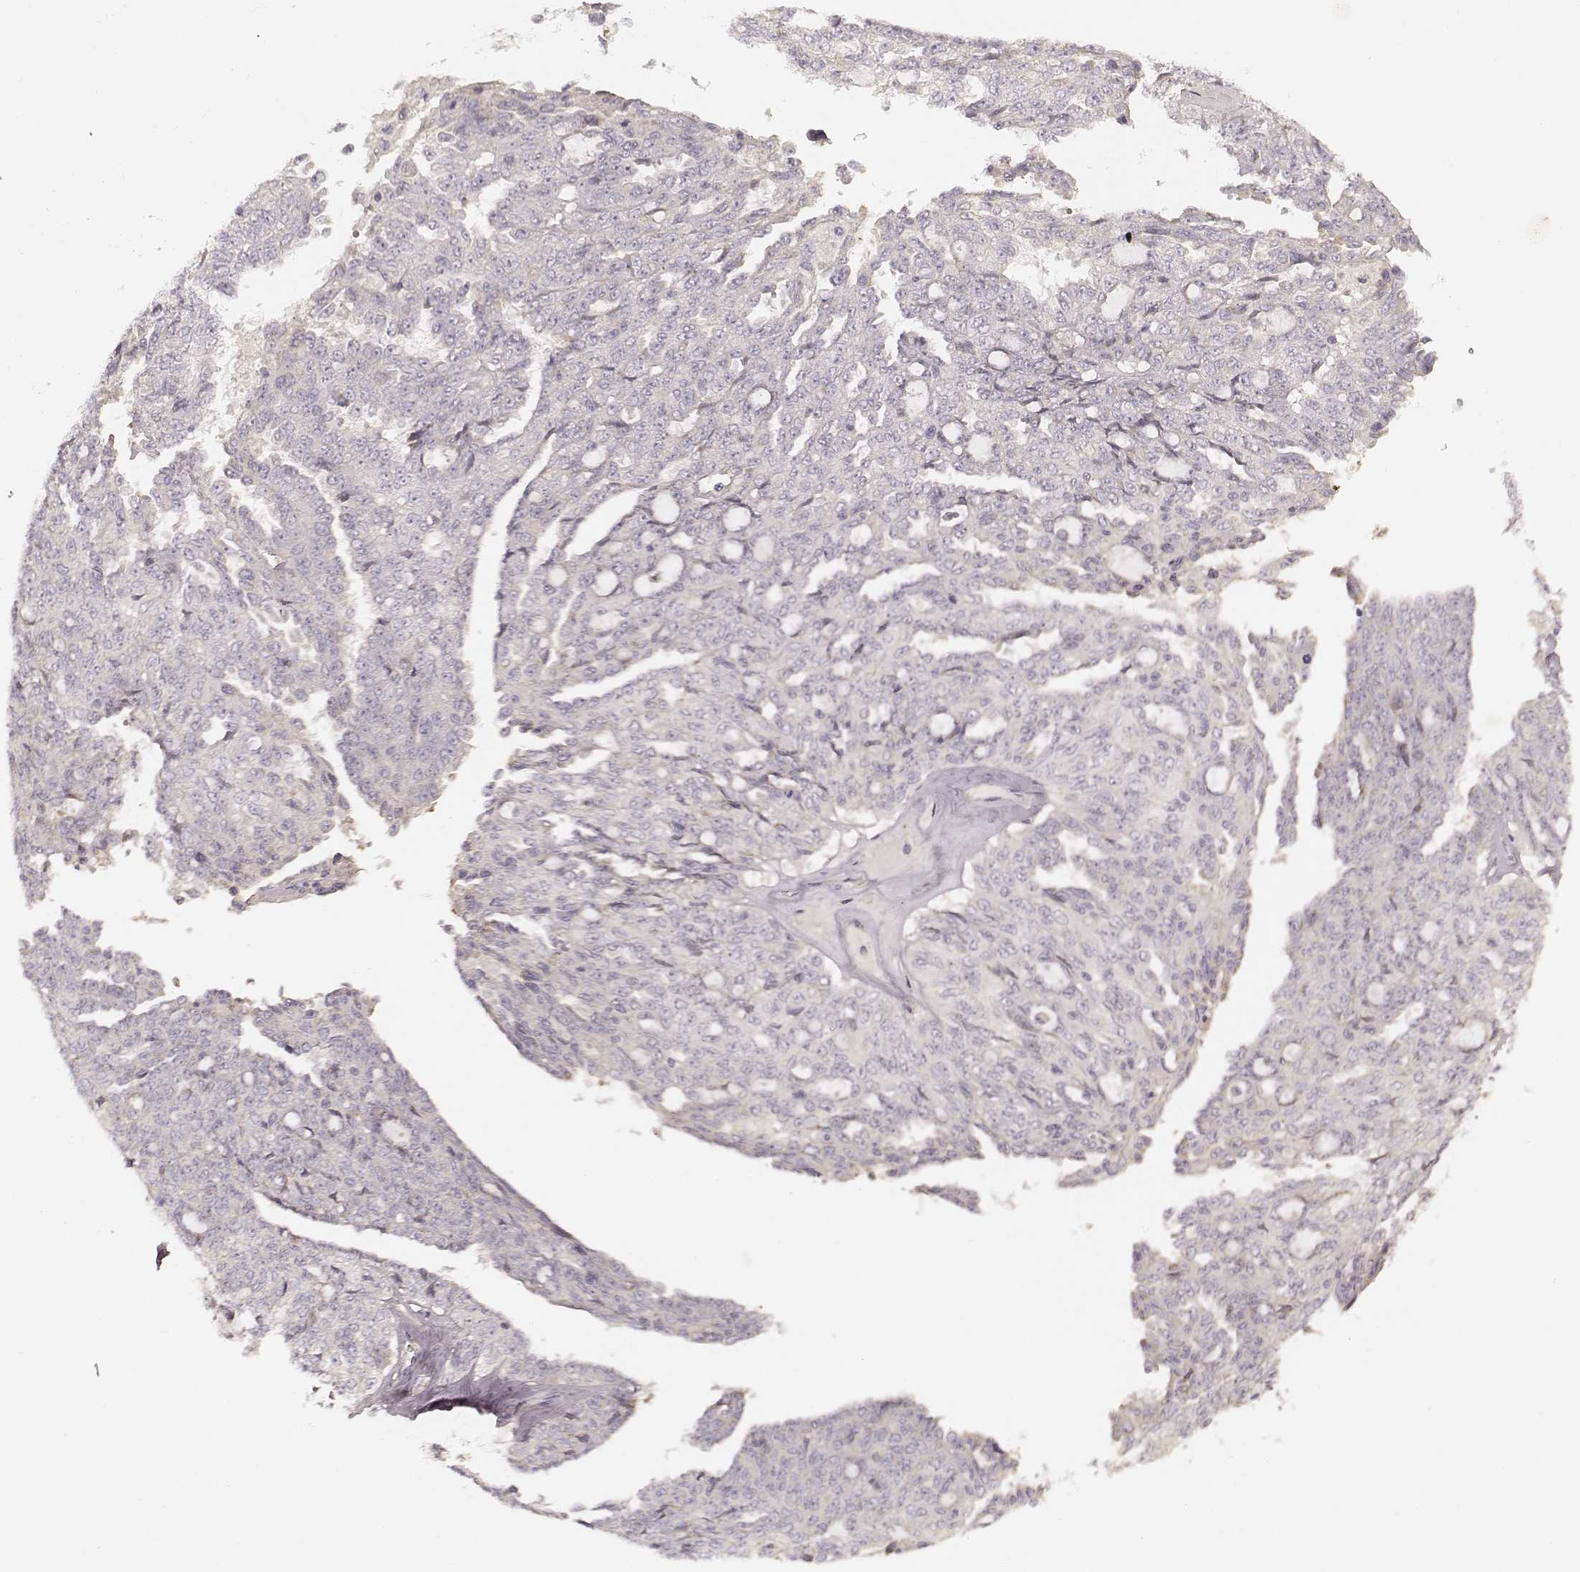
{"staining": {"intensity": "negative", "quantity": "none", "location": "none"}, "tissue": "ovarian cancer", "cell_type": "Tumor cells", "image_type": "cancer", "snomed": [{"axis": "morphology", "description": "Cystadenocarcinoma, serous, NOS"}, {"axis": "topography", "description": "Ovary"}], "caption": "This is a micrograph of IHC staining of ovarian cancer (serous cystadenocarcinoma), which shows no positivity in tumor cells. Brightfield microscopy of immunohistochemistry (IHC) stained with DAB (brown) and hematoxylin (blue), captured at high magnification.", "gene": "KCNJ9", "patient": {"sex": "female", "age": 71}}